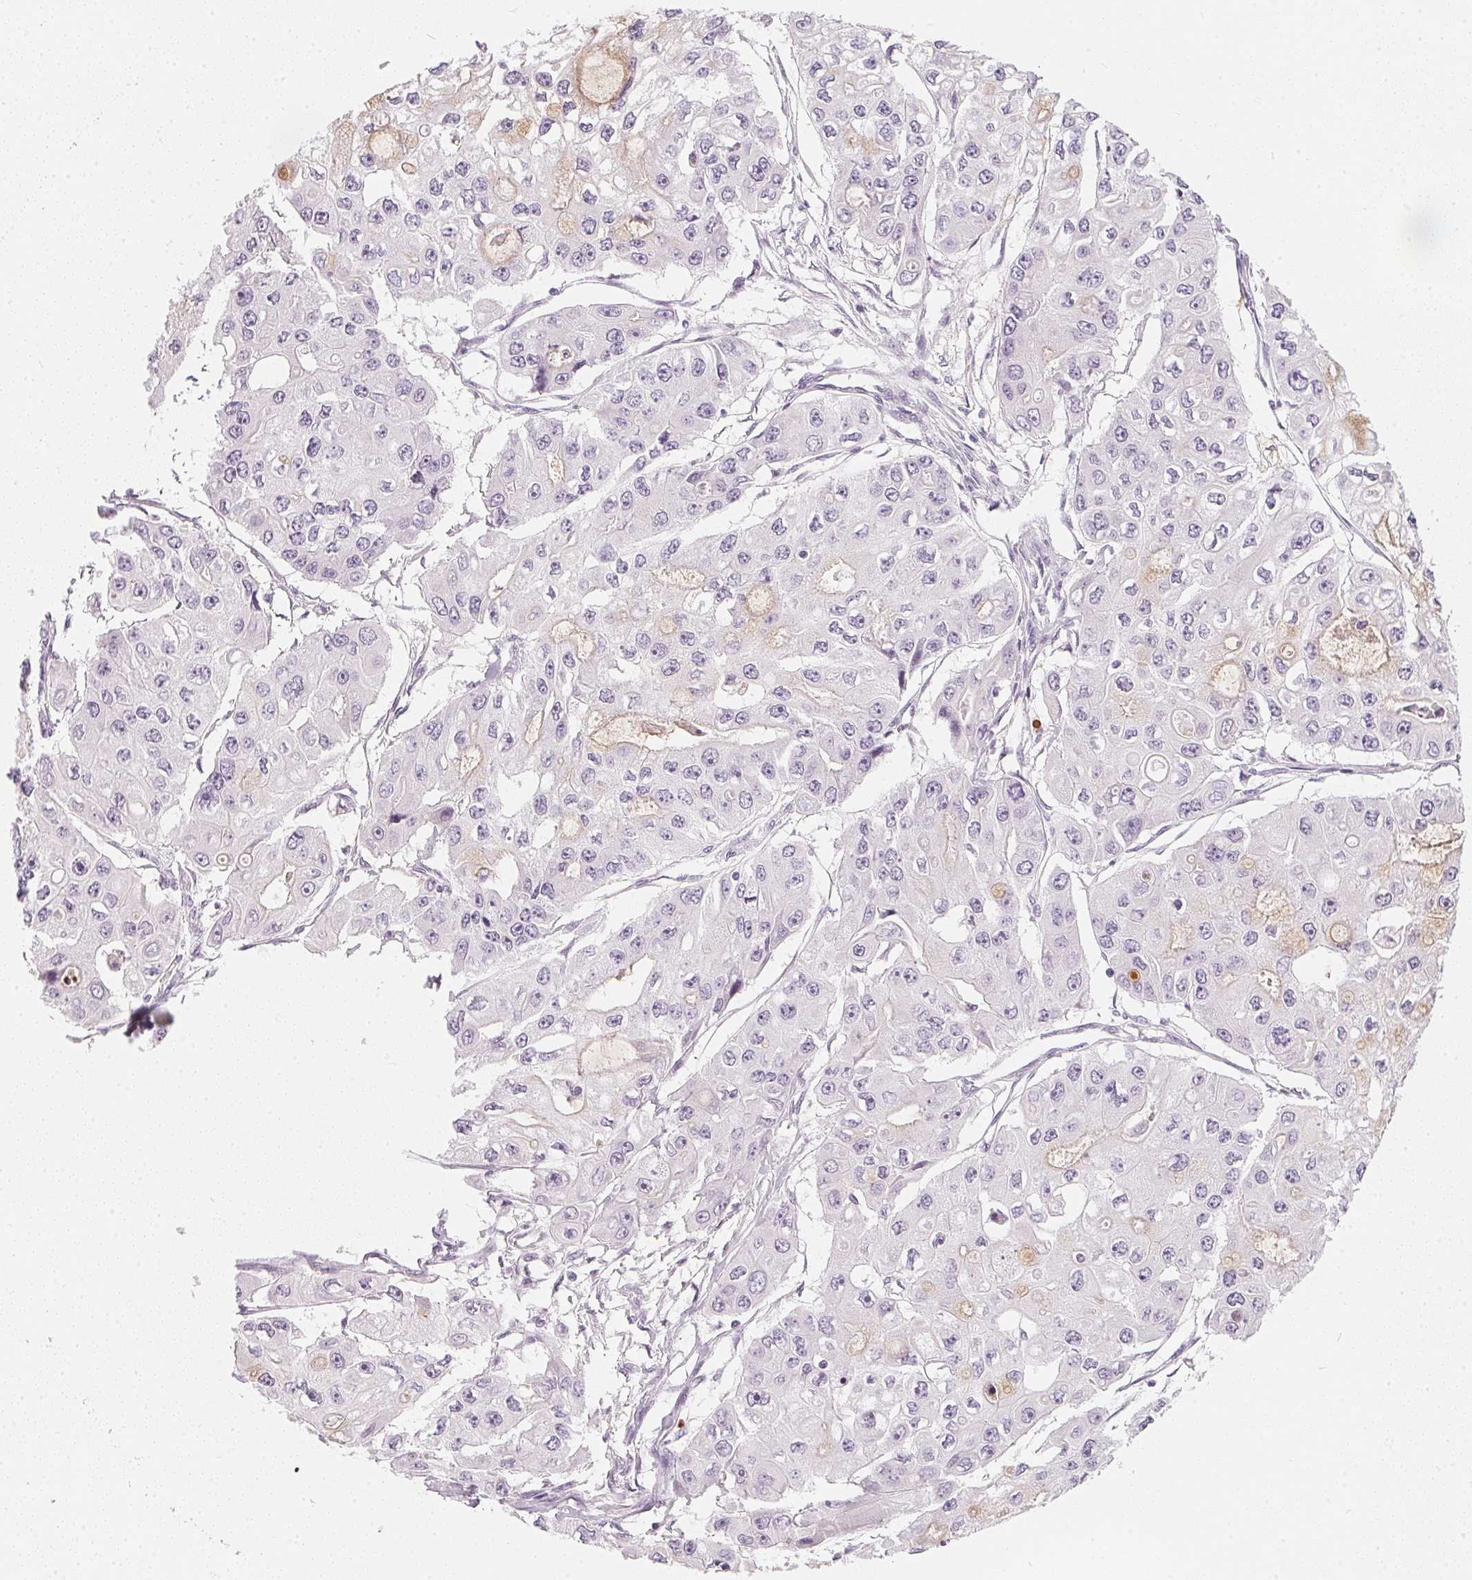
{"staining": {"intensity": "negative", "quantity": "none", "location": "none"}, "tissue": "ovarian cancer", "cell_type": "Tumor cells", "image_type": "cancer", "snomed": [{"axis": "morphology", "description": "Cystadenocarcinoma, serous, NOS"}, {"axis": "topography", "description": "Ovary"}], "caption": "Immunohistochemistry micrograph of serous cystadenocarcinoma (ovarian) stained for a protein (brown), which exhibits no staining in tumor cells.", "gene": "CHST4", "patient": {"sex": "female", "age": 56}}